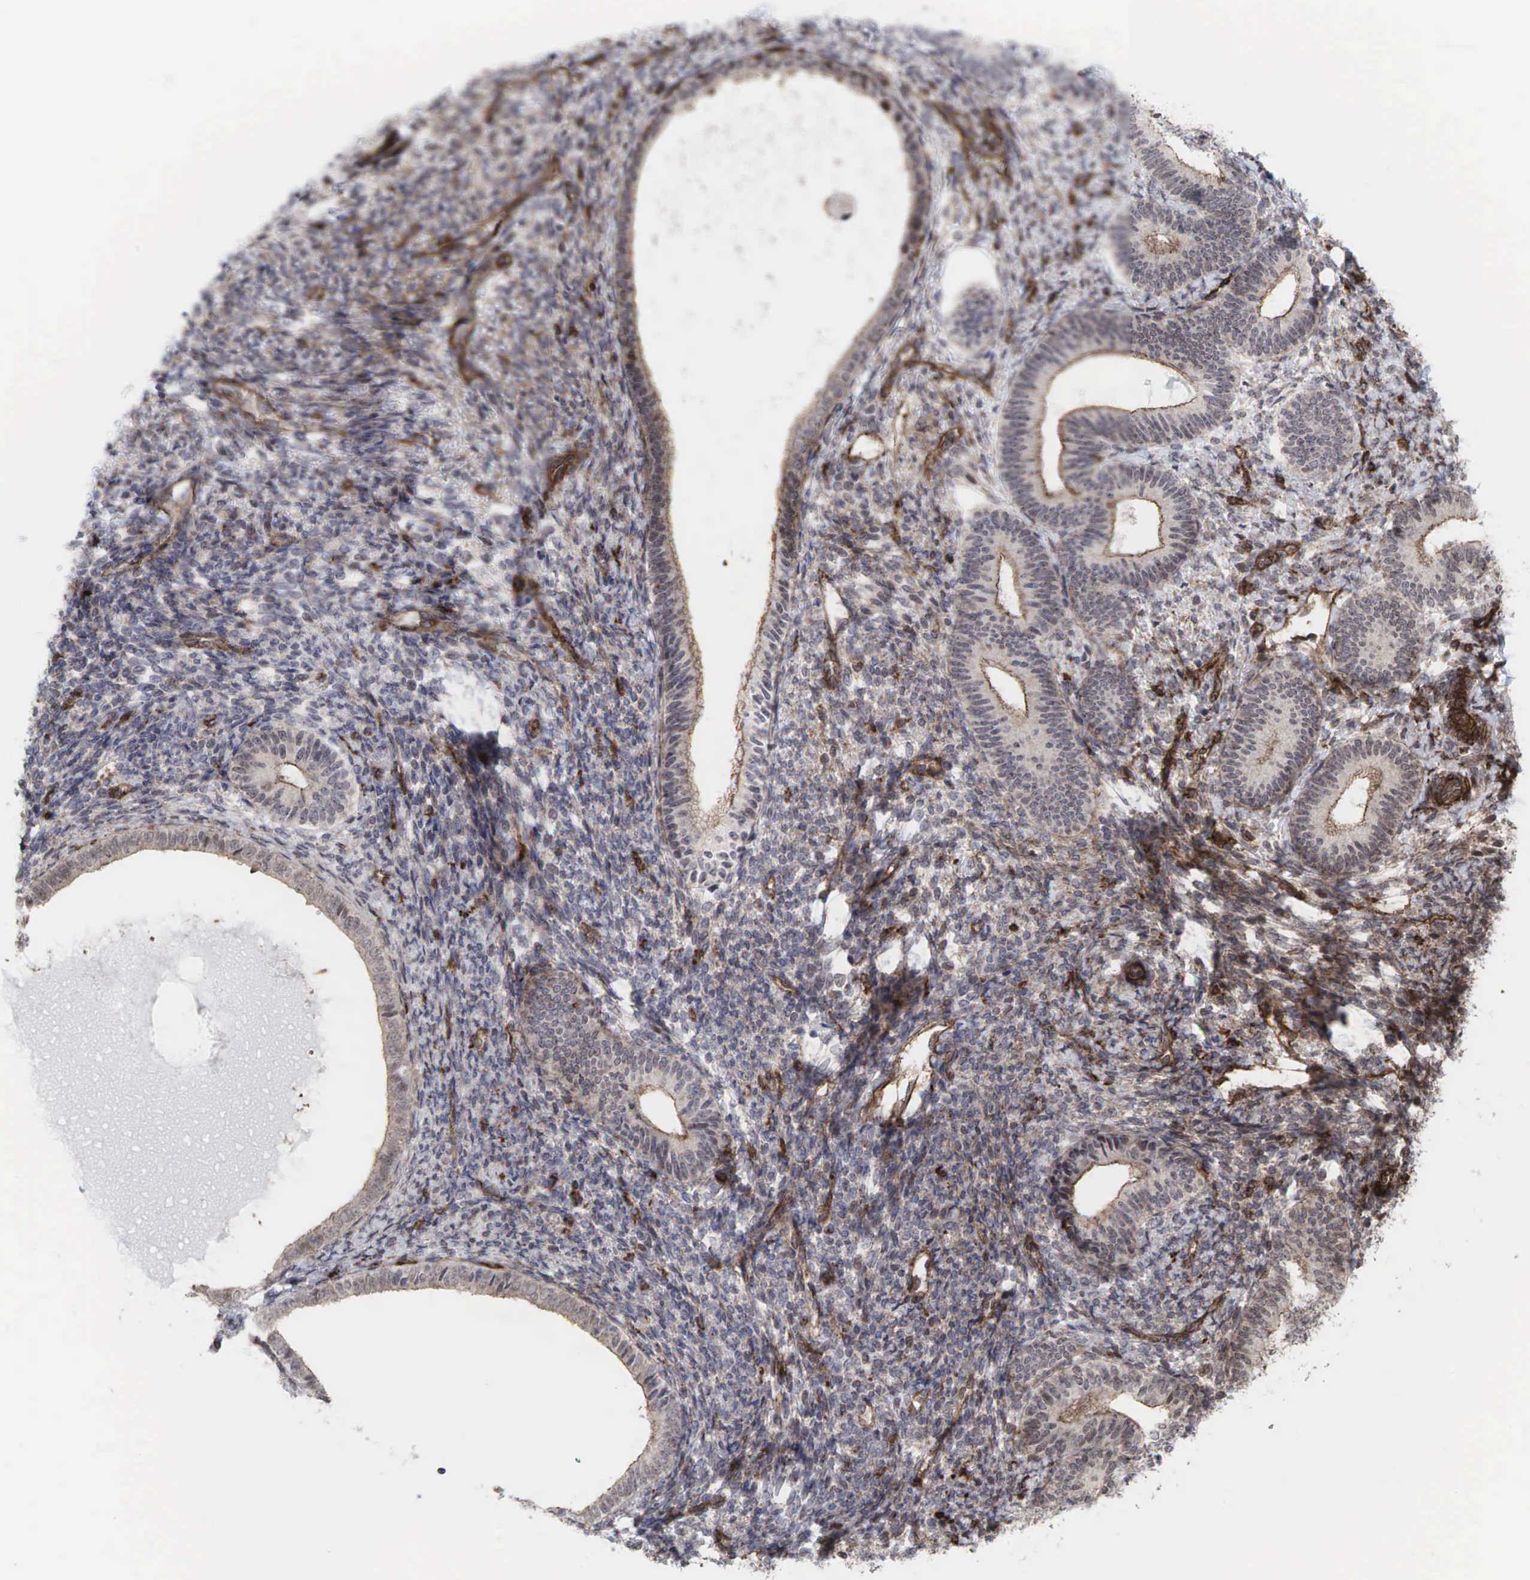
{"staining": {"intensity": "weak", "quantity": "<25%", "location": "cytoplasmic/membranous"}, "tissue": "endometrium", "cell_type": "Cells in endometrial stroma", "image_type": "normal", "snomed": [{"axis": "morphology", "description": "Normal tissue, NOS"}, {"axis": "topography", "description": "Endometrium"}], "caption": "Immunohistochemical staining of unremarkable human endometrium demonstrates no significant expression in cells in endometrial stroma. (Brightfield microscopy of DAB IHC at high magnification).", "gene": "GPRASP1", "patient": {"sex": "female", "age": 82}}